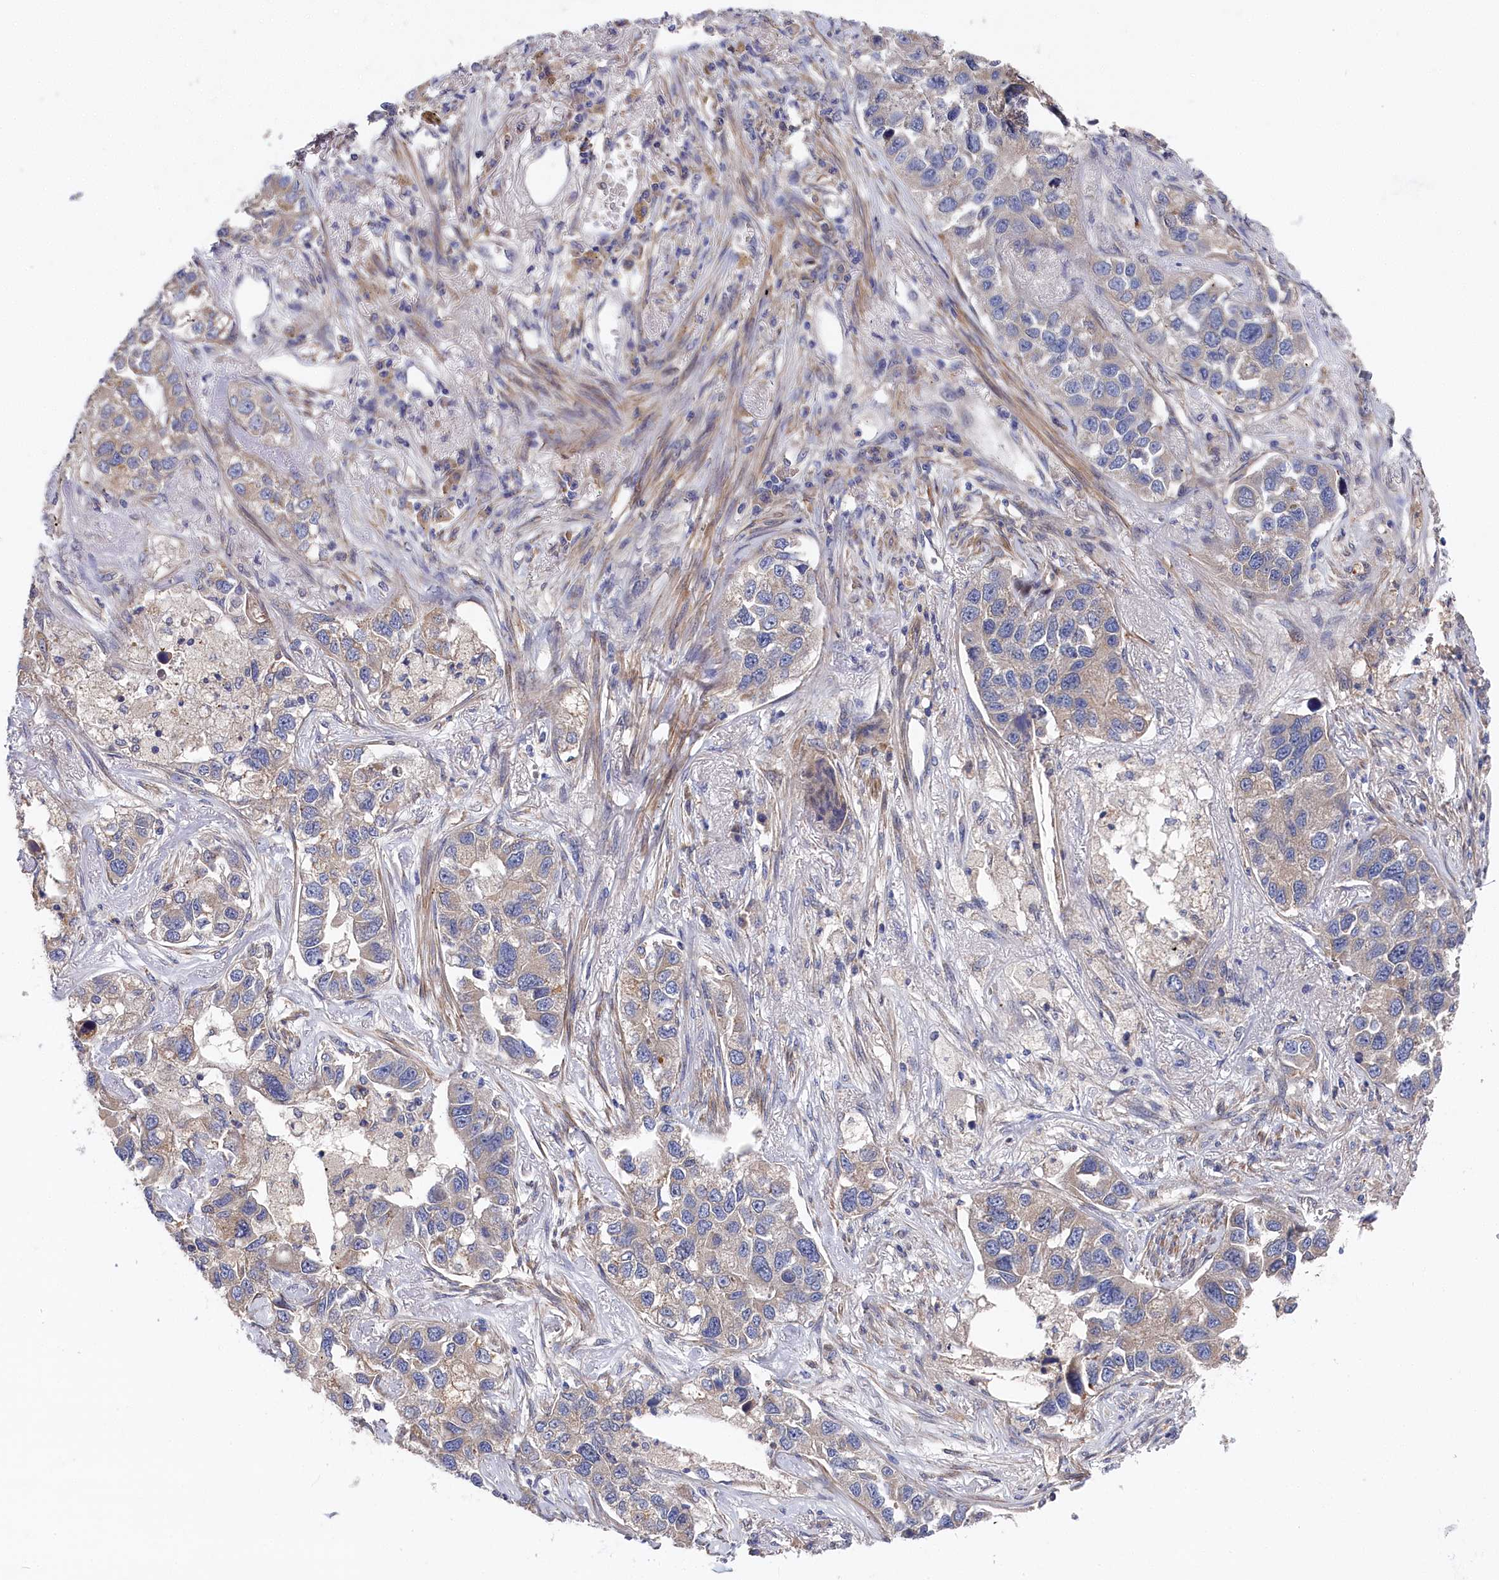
{"staining": {"intensity": "negative", "quantity": "none", "location": "none"}, "tissue": "lung cancer", "cell_type": "Tumor cells", "image_type": "cancer", "snomed": [{"axis": "morphology", "description": "Adenocarcinoma, NOS"}, {"axis": "topography", "description": "Lung"}], "caption": "Tumor cells are negative for protein expression in human adenocarcinoma (lung).", "gene": "CYB5D2", "patient": {"sex": "male", "age": 49}}